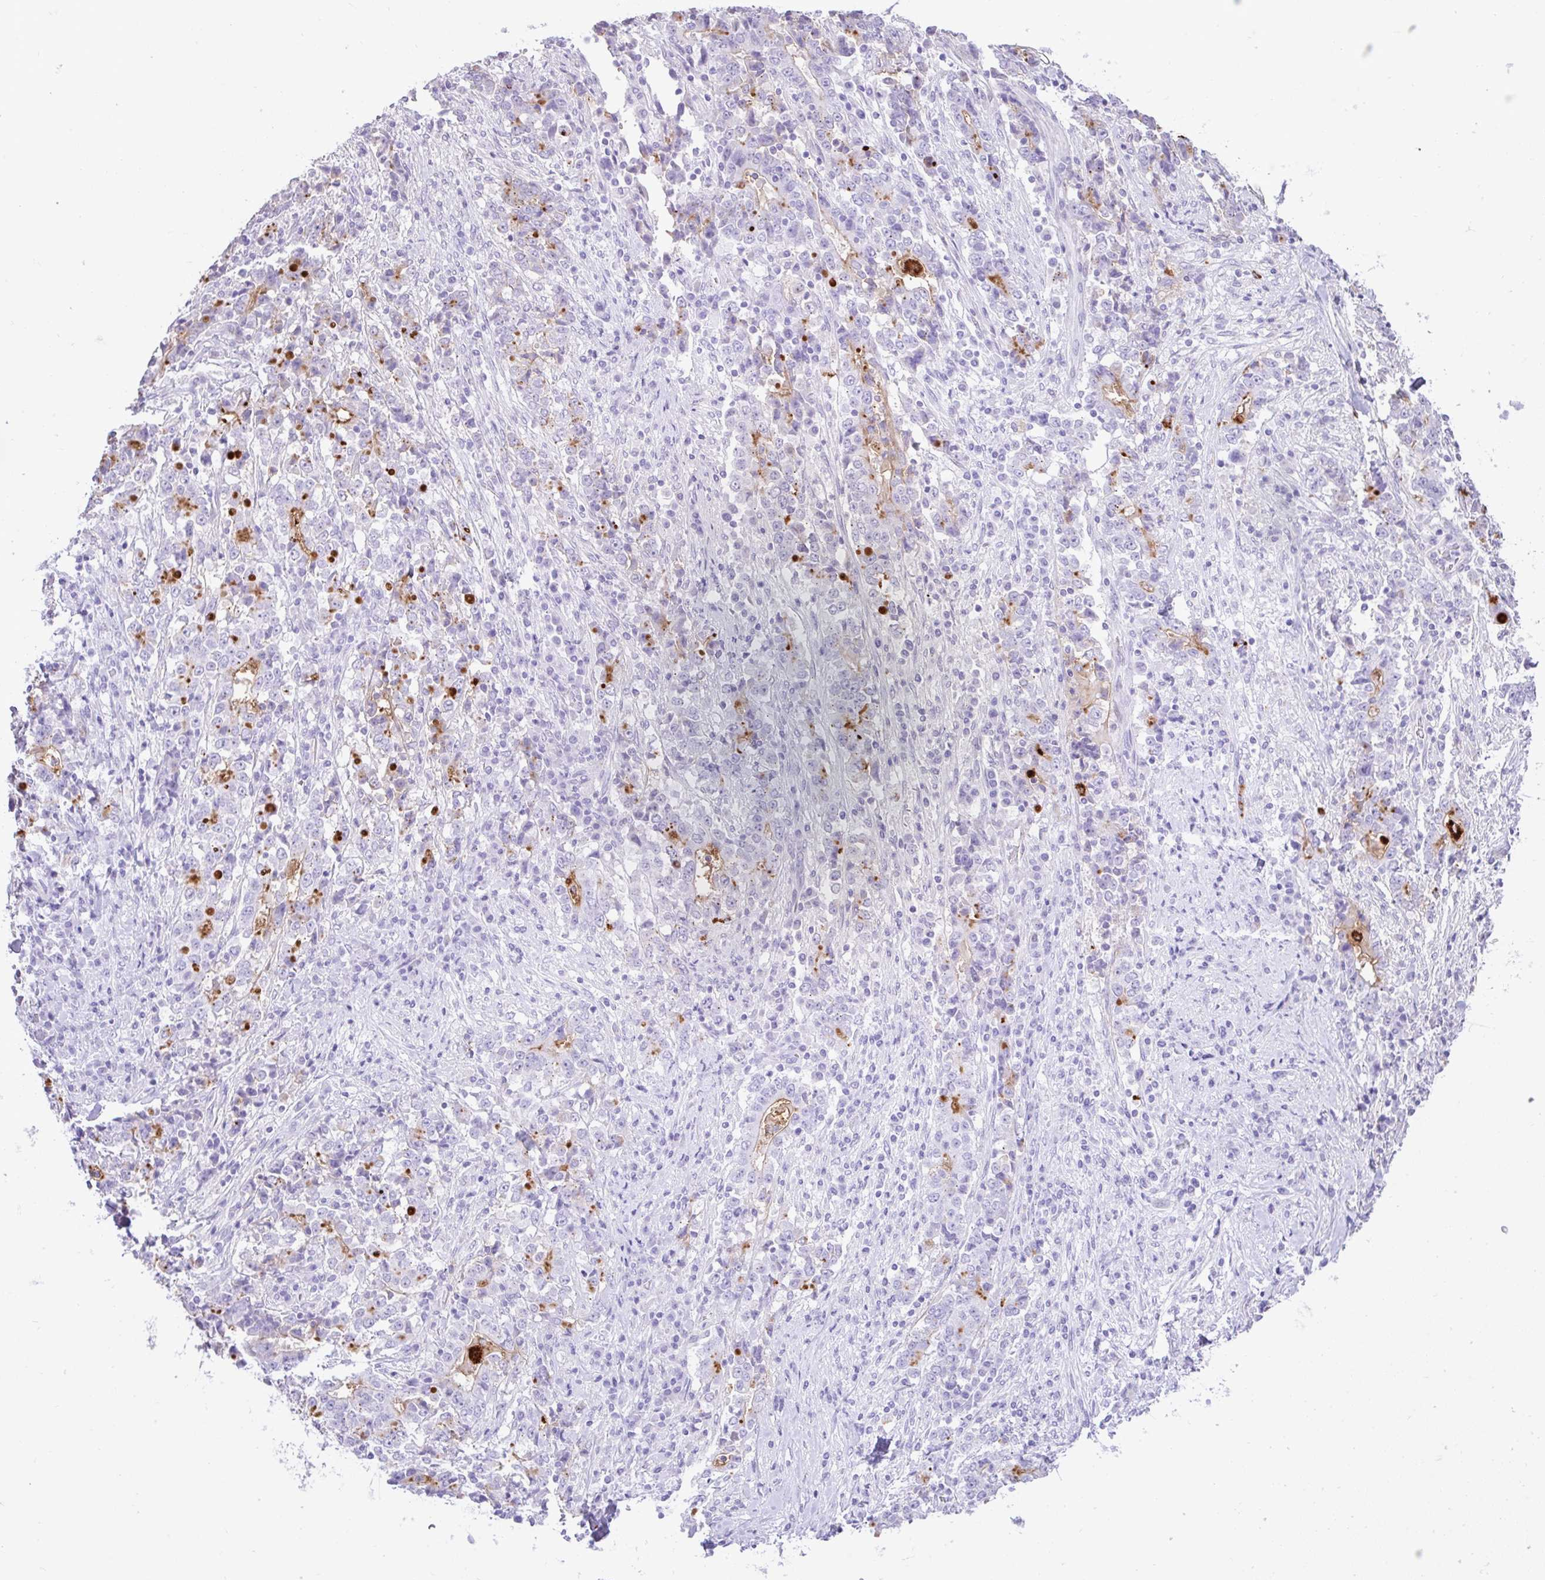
{"staining": {"intensity": "moderate", "quantity": "<25%", "location": "cytoplasmic/membranous"}, "tissue": "stomach cancer", "cell_type": "Tumor cells", "image_type": "cancer", "snomed": [{"axis": "morphology", "description": "Normal tissue, NOS"}, {"axis": "morphology", "description": "Adenocarcinoma, NOS"}, {"axis": "topography", "description": "Stomach, upper"}, {"axis": "topography", "description": "Stomach"}], "caption": "High-power microscopy captured an immunohistochemistry histopathology image of stomach adenocarcinoma, revealing moderate cytoplasmic/membranous positivity in about <25% of tumor cells.", "gene": "REEP1", "patient": {"sex": "male", "age": 59}}